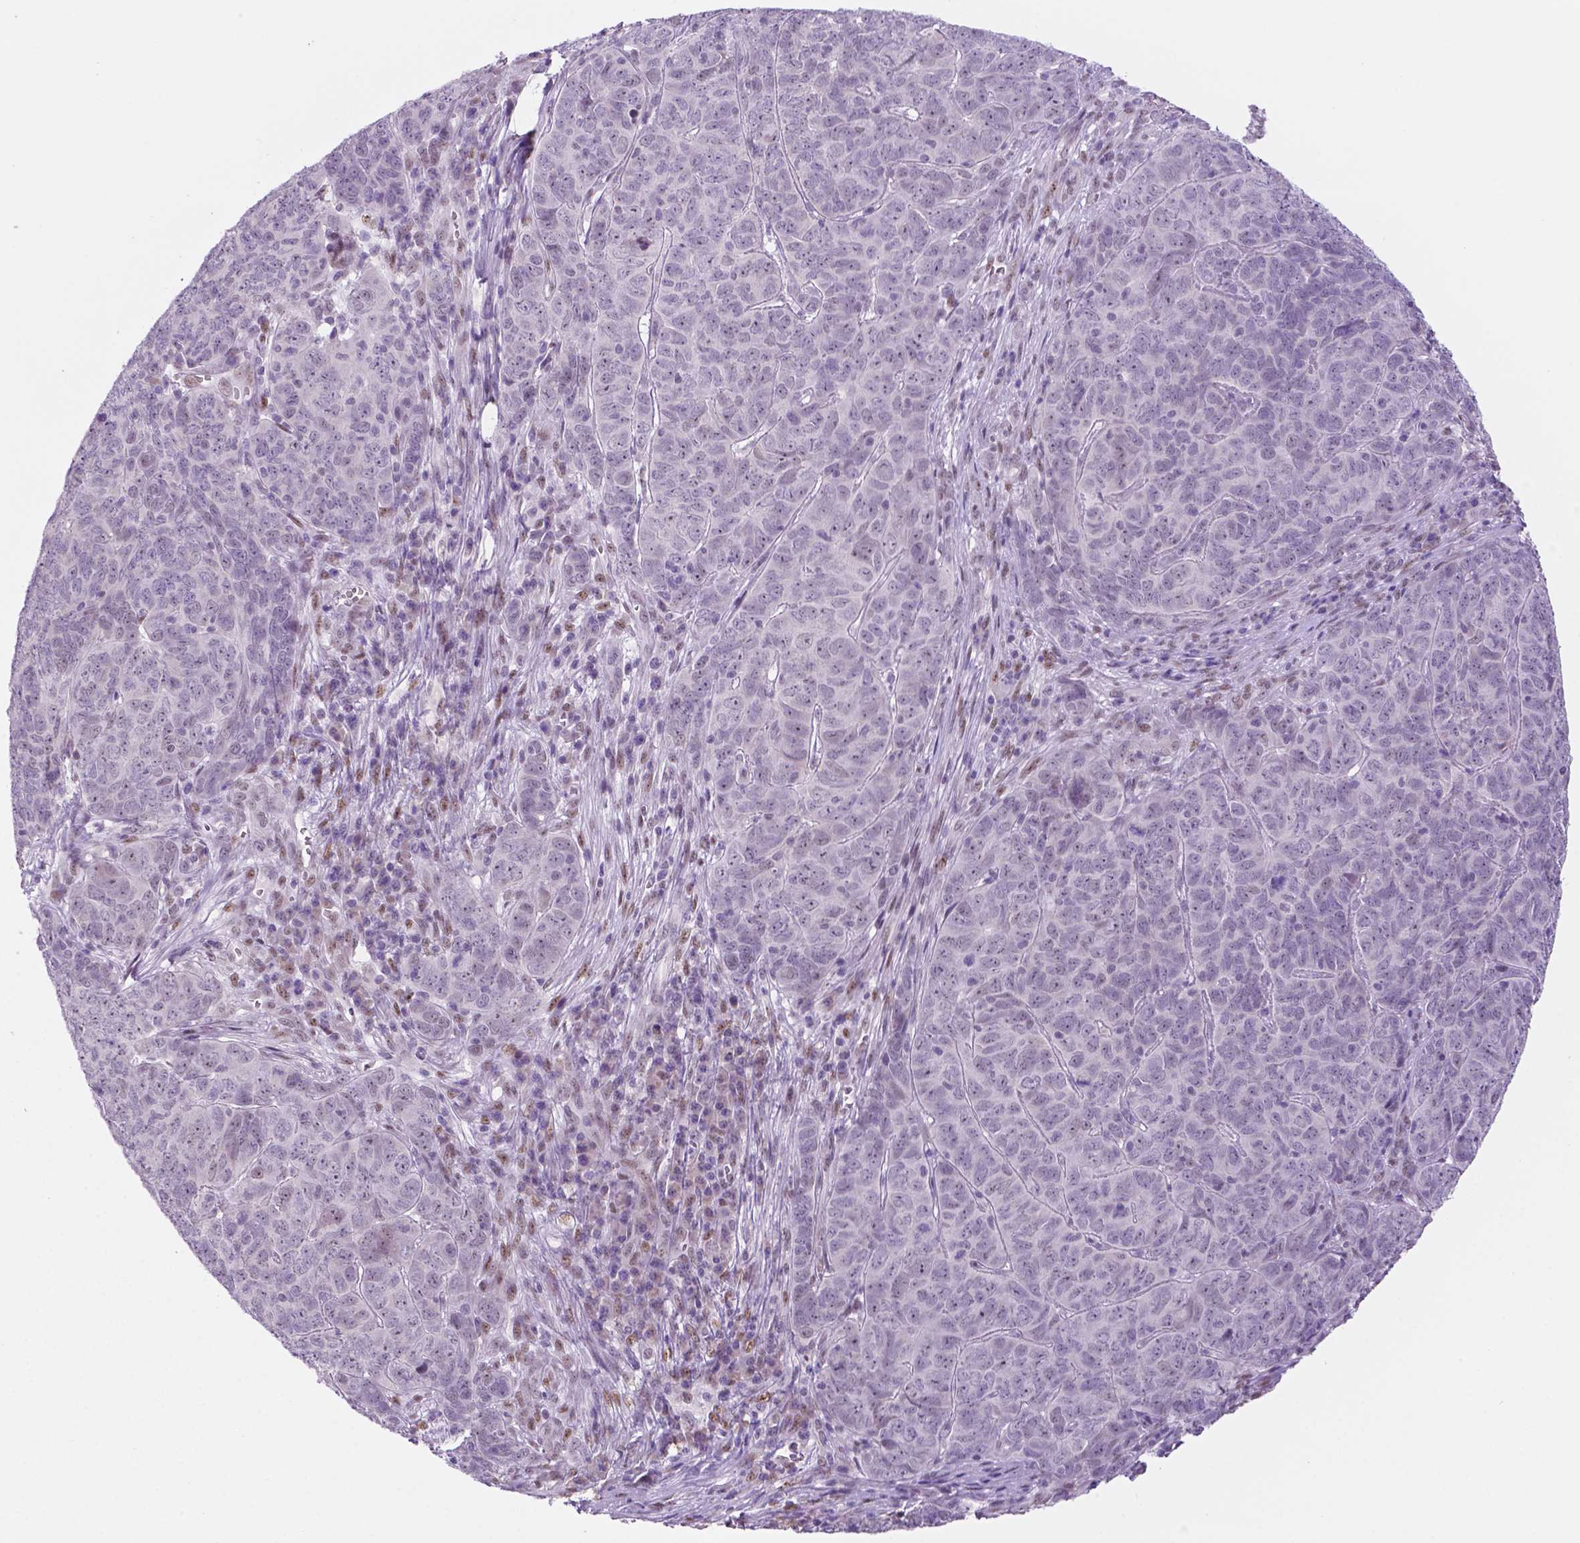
{"staining": {"intensity": "negative", "quantity": "none", "location": "none"}, "tissue": "skin cancer", "cell_type": "Tumor cells", "image_type": "cancer", "snomed": [{"axis": "morphology", "description": "Squamous cell carcinoma, NOS"}, {"axis": "topography", "description": "Skin"}, {"axis": "topography", "description": "Anal"}], "caption": "High power microscopy photomicrograph of an immunohistochemistry photomicrograph of skin cancer (squamous cell carcinoma), revealing no significant positivity in tumor cells.", "gene": "C18orf21", "patient": {"sex": "female", "age": 51}}